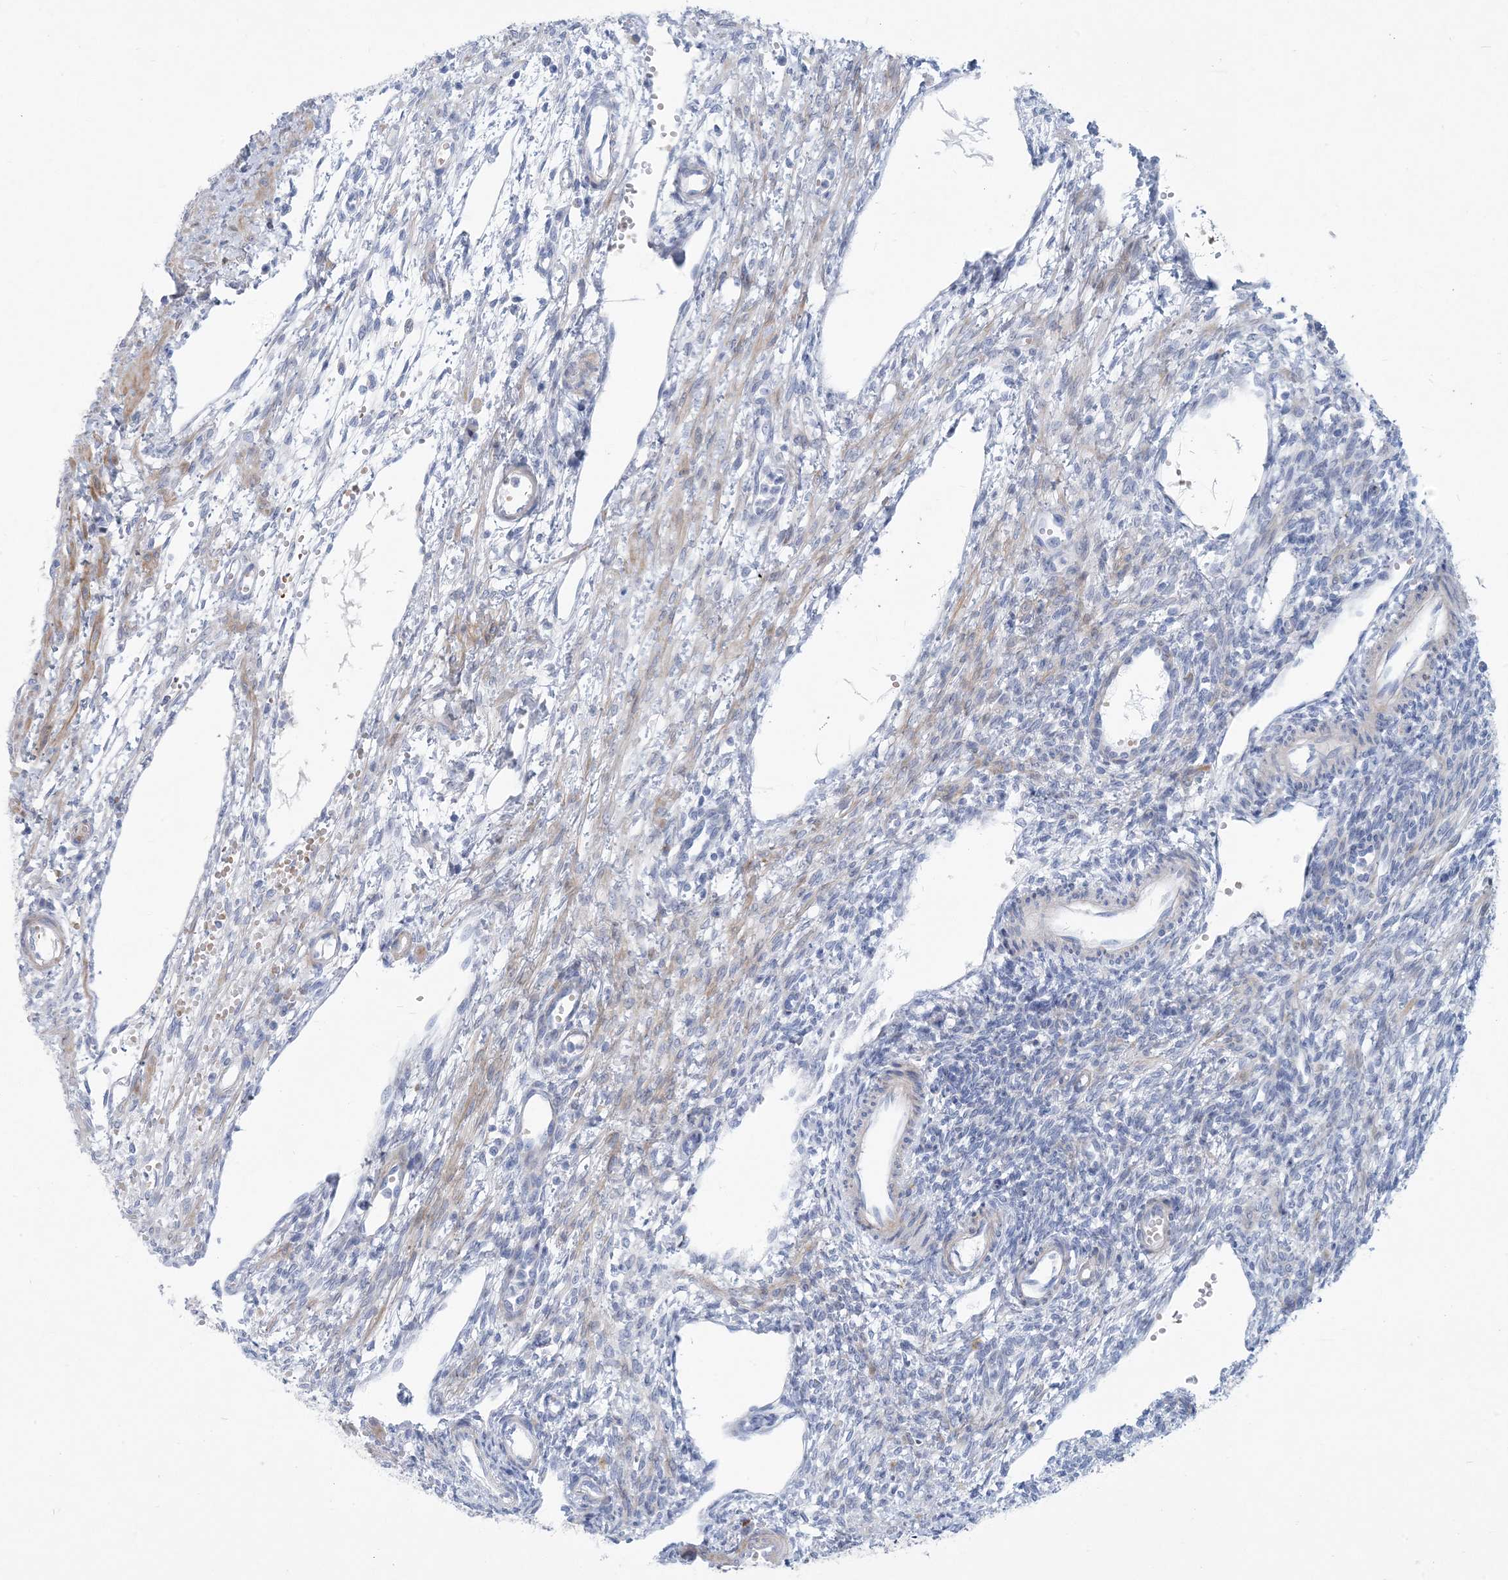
{"staining": {"intensity": "negative", "quantity": "none", "location": "none"}, "tissue": "ovary", "cell_type": "Follicle cells", "image_type": "normal", "snomed": [{"axis": "morphology", "description": "Normal tissue, NOS"}, {"axis": "morphology", "description": "Cyst, NOS"}, {"axis": "topography", "description": "Ovary"}], "caption": "Immunohistochemical staining of normal human ovary reveals no significant staining in follicle cells. (Brightfield microscopy of DAB (3,3'-diaminobenzidine) immunohistochemistry at high magnification).", "gene": "MOXD1", "patient": {"sex": "female", "age": 33}}